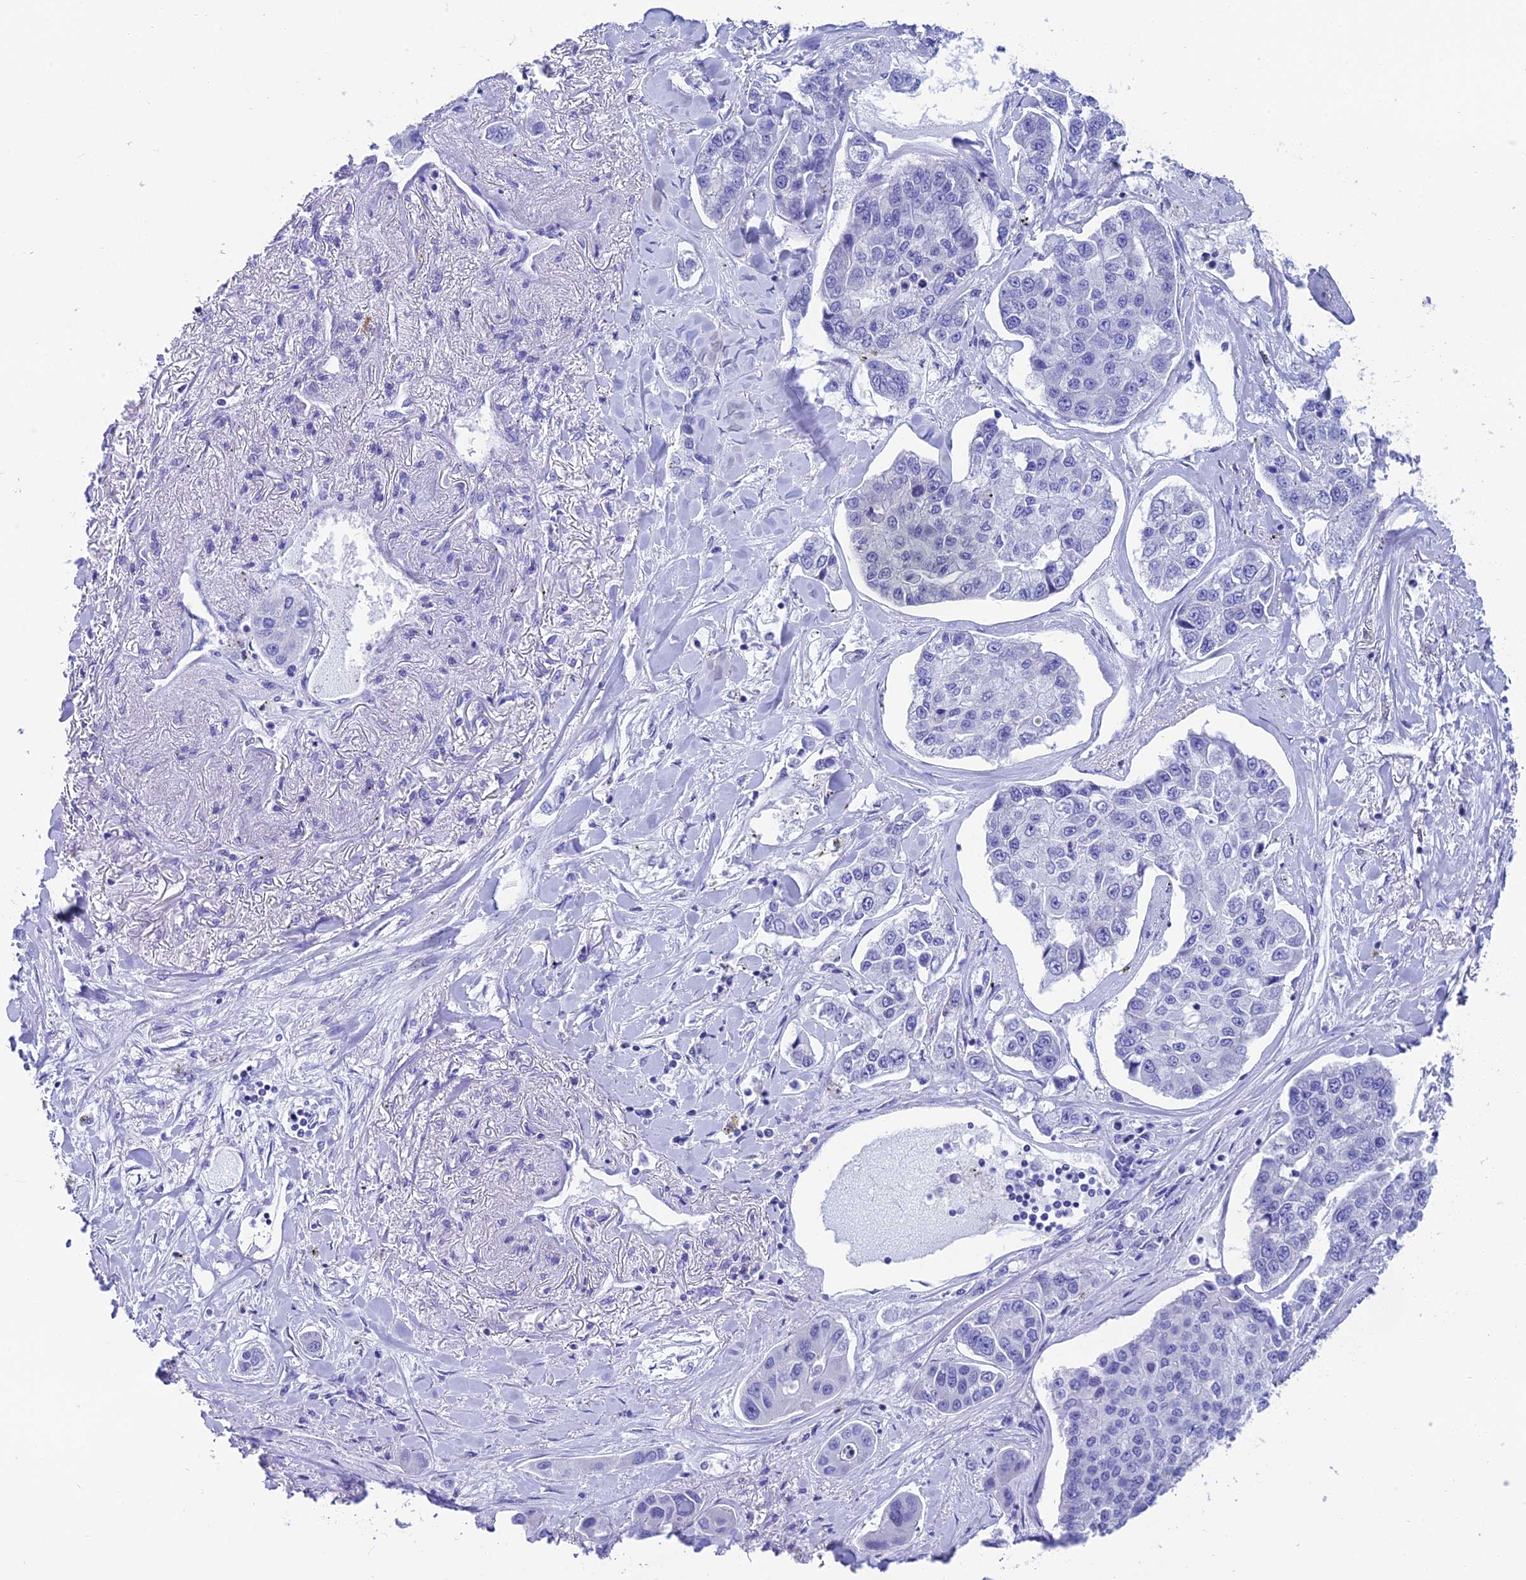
{"staining": {"intensity": "negative", "quantity": "none", "location": "none"}, "tissue": "lung cancer", "cell_type": "Tumor cells", "image_type": "cancer", "snomed": [{"axis": "morphology", "description": "Adenocarcinoma, NOS"}, {"axis": "topography", "description": "Lung"}], "caption": "High magnification brightfield microscopy of lung cancer stained with DAB (brown) and counterstained with hematoxylin (blue): tumor cells show no significant positivity.", "gene": "REEP4", "patient": {"sex": "male", "age": 49}}